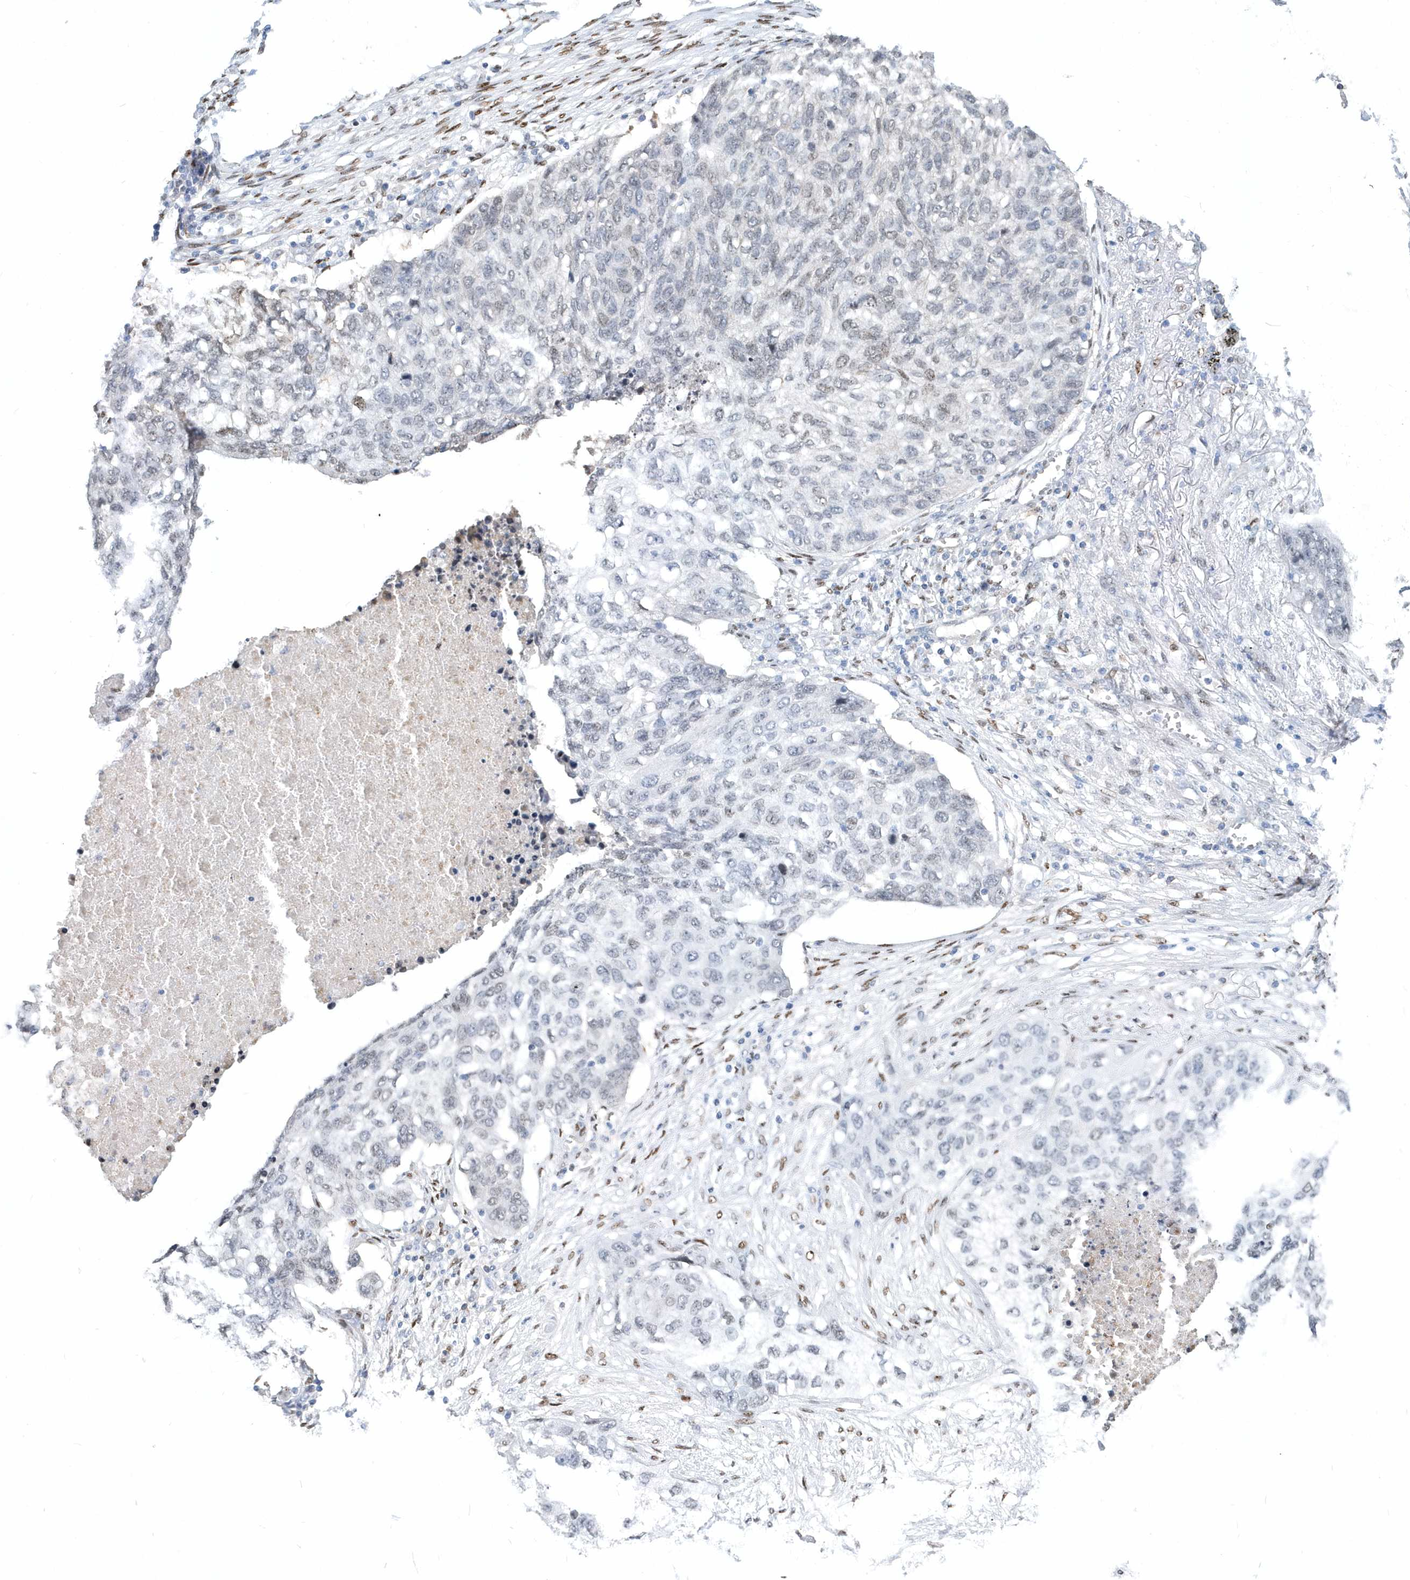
{"staining": {"intensity": "weak", "quantity": "<25%", "location": "nuclear"}, "tissue": "lung cancer", "cell_type": "Tumor cells", "image_type": "cancer", "snomed": [{"axis": "morphology", "description": "Squamous cell carcinoma, NOS"}, {"axis": "topography", "description": "Lung"}], "caption": "Immunohistochemistry micrograph of neoplastic tissue: lung cancer (squamous cell carcinoma) stained with DAB (3,3'-diaminobenzidine) exhibits no significant protein positivity in tumor cells. (Immunohistochemistry (ihc), brightfield microscopy, high magnification).", "gene": "MACROH2A2", "patient": {"sex": "female", "age": 63}}